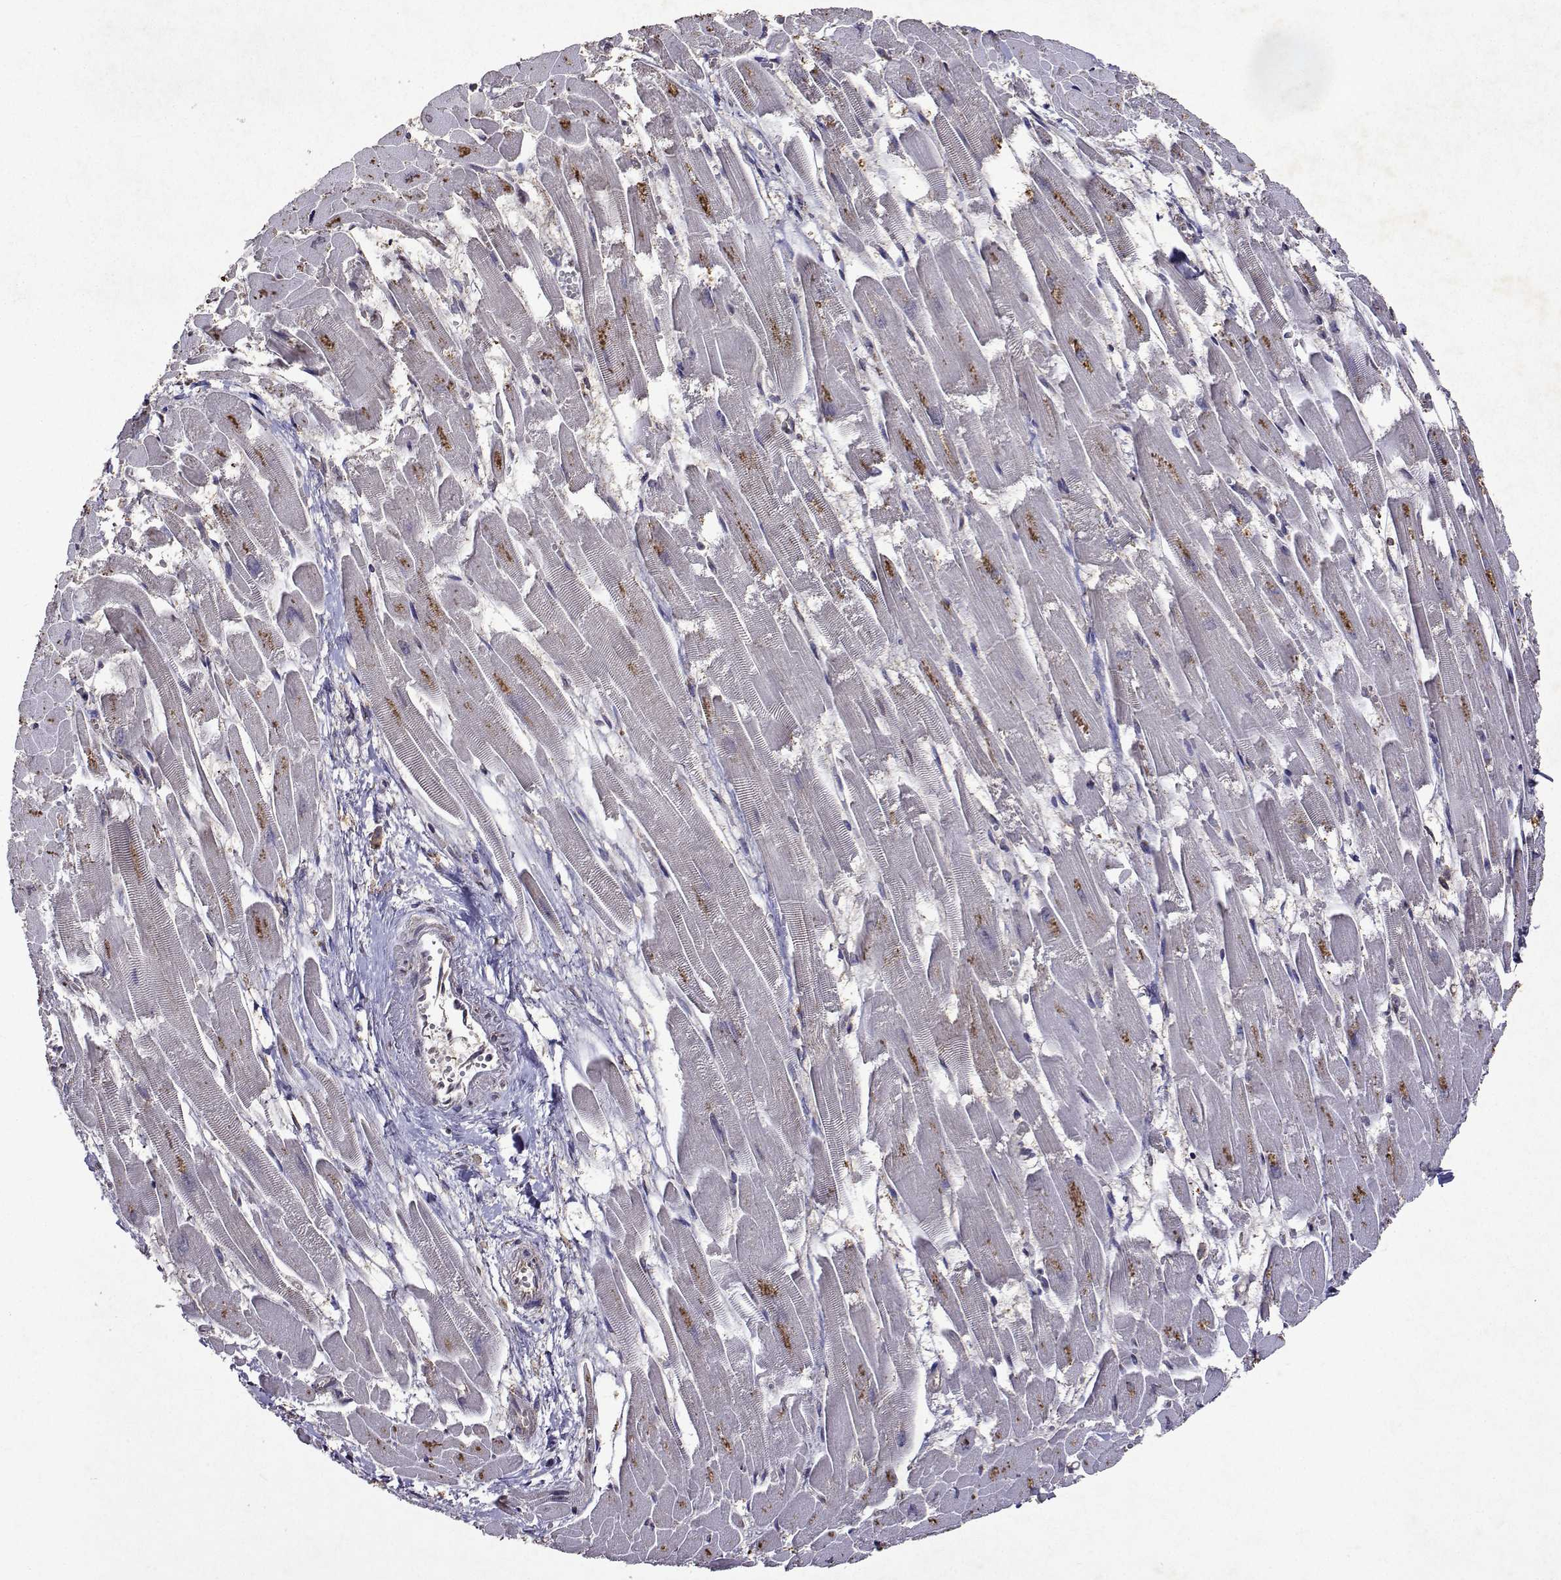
{"staining": {"intensity": "moderate", "quantity": "25%-75%", "location": "cytoplasmic/membranous"}, "tissue": "heart muscle", "cell_type": "Cardiomyocytes", "image_type": "normal", "snomed": [{"axis": "morphology", "description": "Normal tissue, NOS"}, {"axis": "topography", "description": "Heart"}], "caption": "Immunohistochemical staining of normal human heart muscle shows 25%-75% levels of moderate cytoplasmic/membranous protein expression in approximately 25%-75% of cardiomyocytes. The protein of interest is stained brown, and the nuclei are stained in blue (DAB IHC with brightfield microscopy, high magnification).", "gene": "TARBP2", "patient": {"sex": "female", "age": 52}}